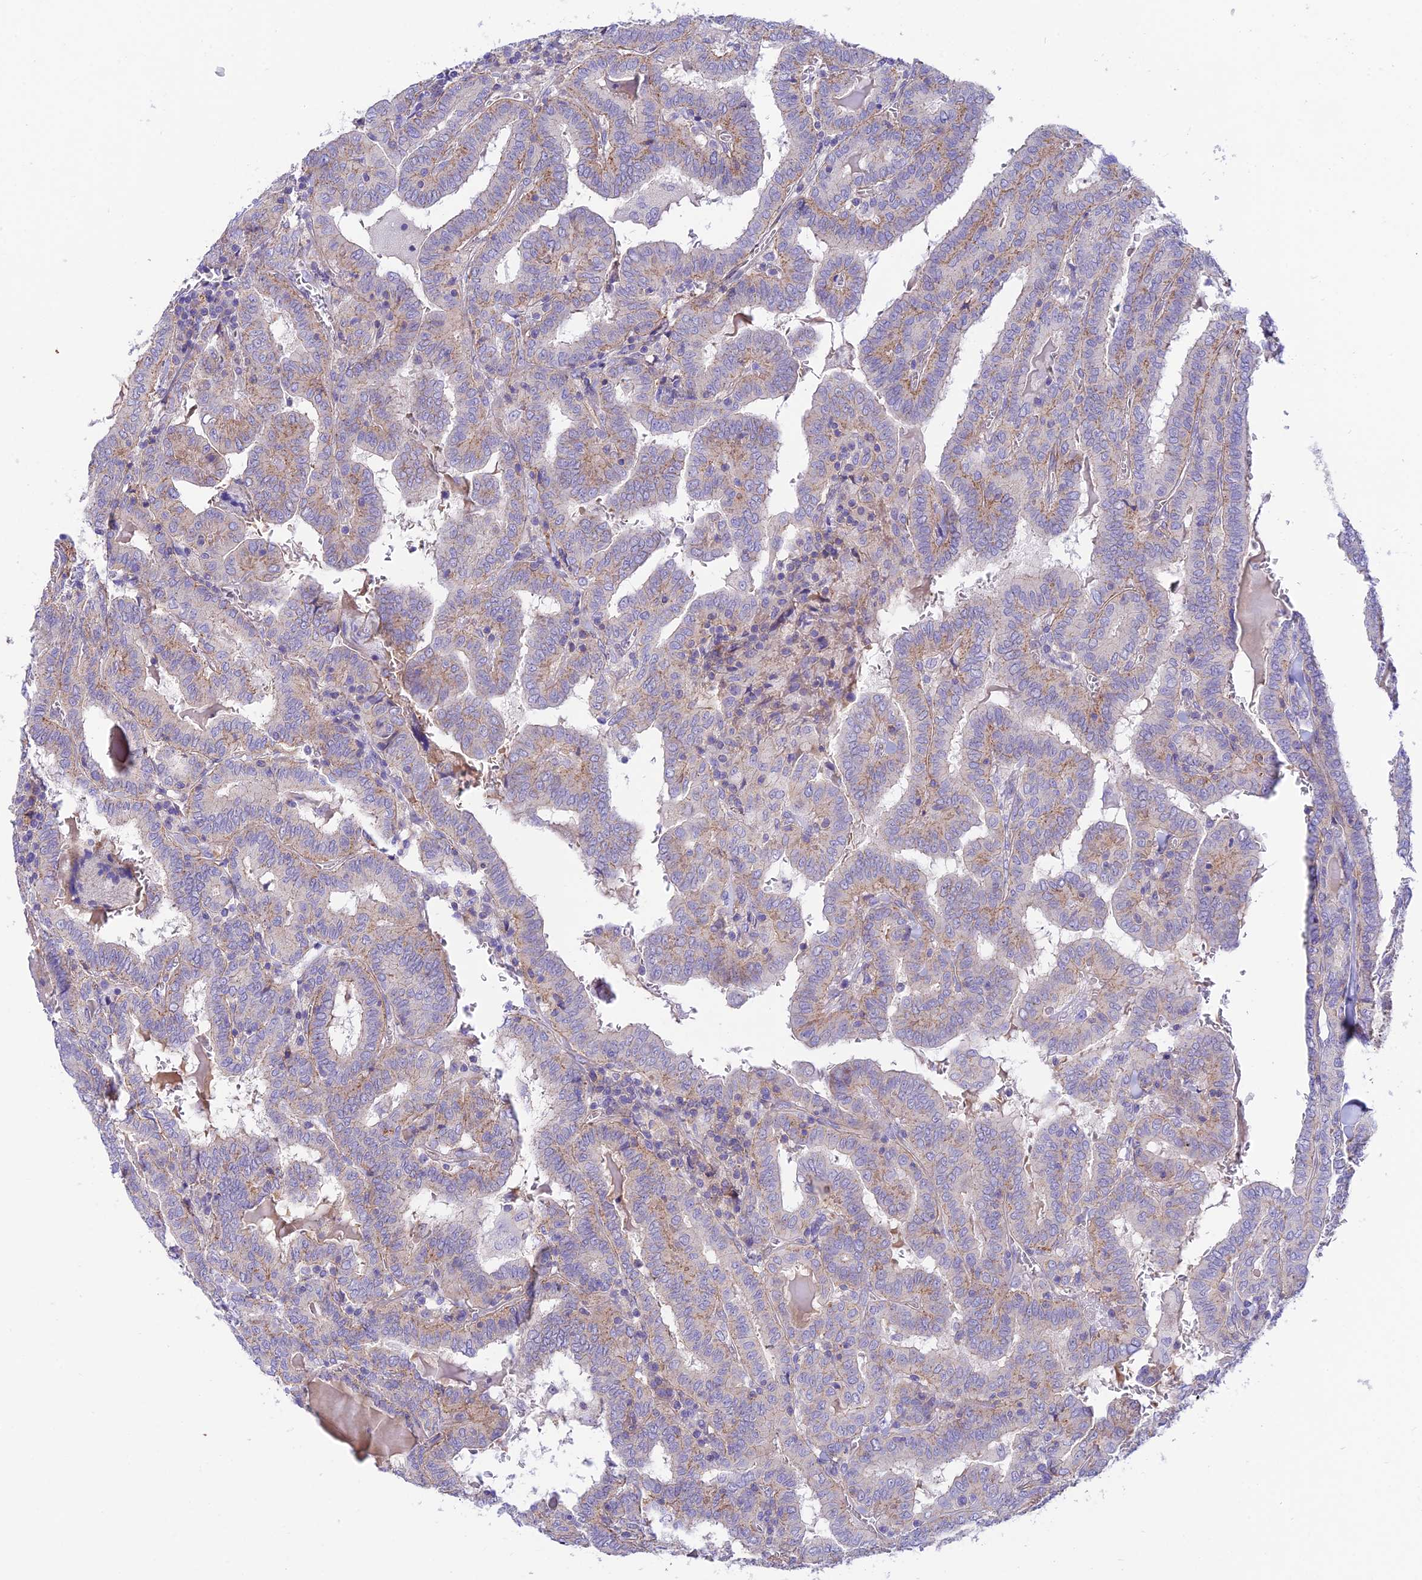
{"staining": {"intensity": "weak", "quantity": "<25%", "location": "cytoplasmic/membranous"}, "tissue": "thyroid cancer", "cell_type": "Tumor cells", "image_type": "cancer", "snomed": [{"axis": "morphology", "description": "Papillary adenocarcinoma, NOS"}, {"axis": "topography", "description": "Thyroid gland"}], "caption": "This is an immunohistochemistry micrograph of human papillary adenocarcinoma (thyroid). There is no positivity in tumor cells.", "gene": "CCDC157", "patient": {"sex": "female", "age": 72}}